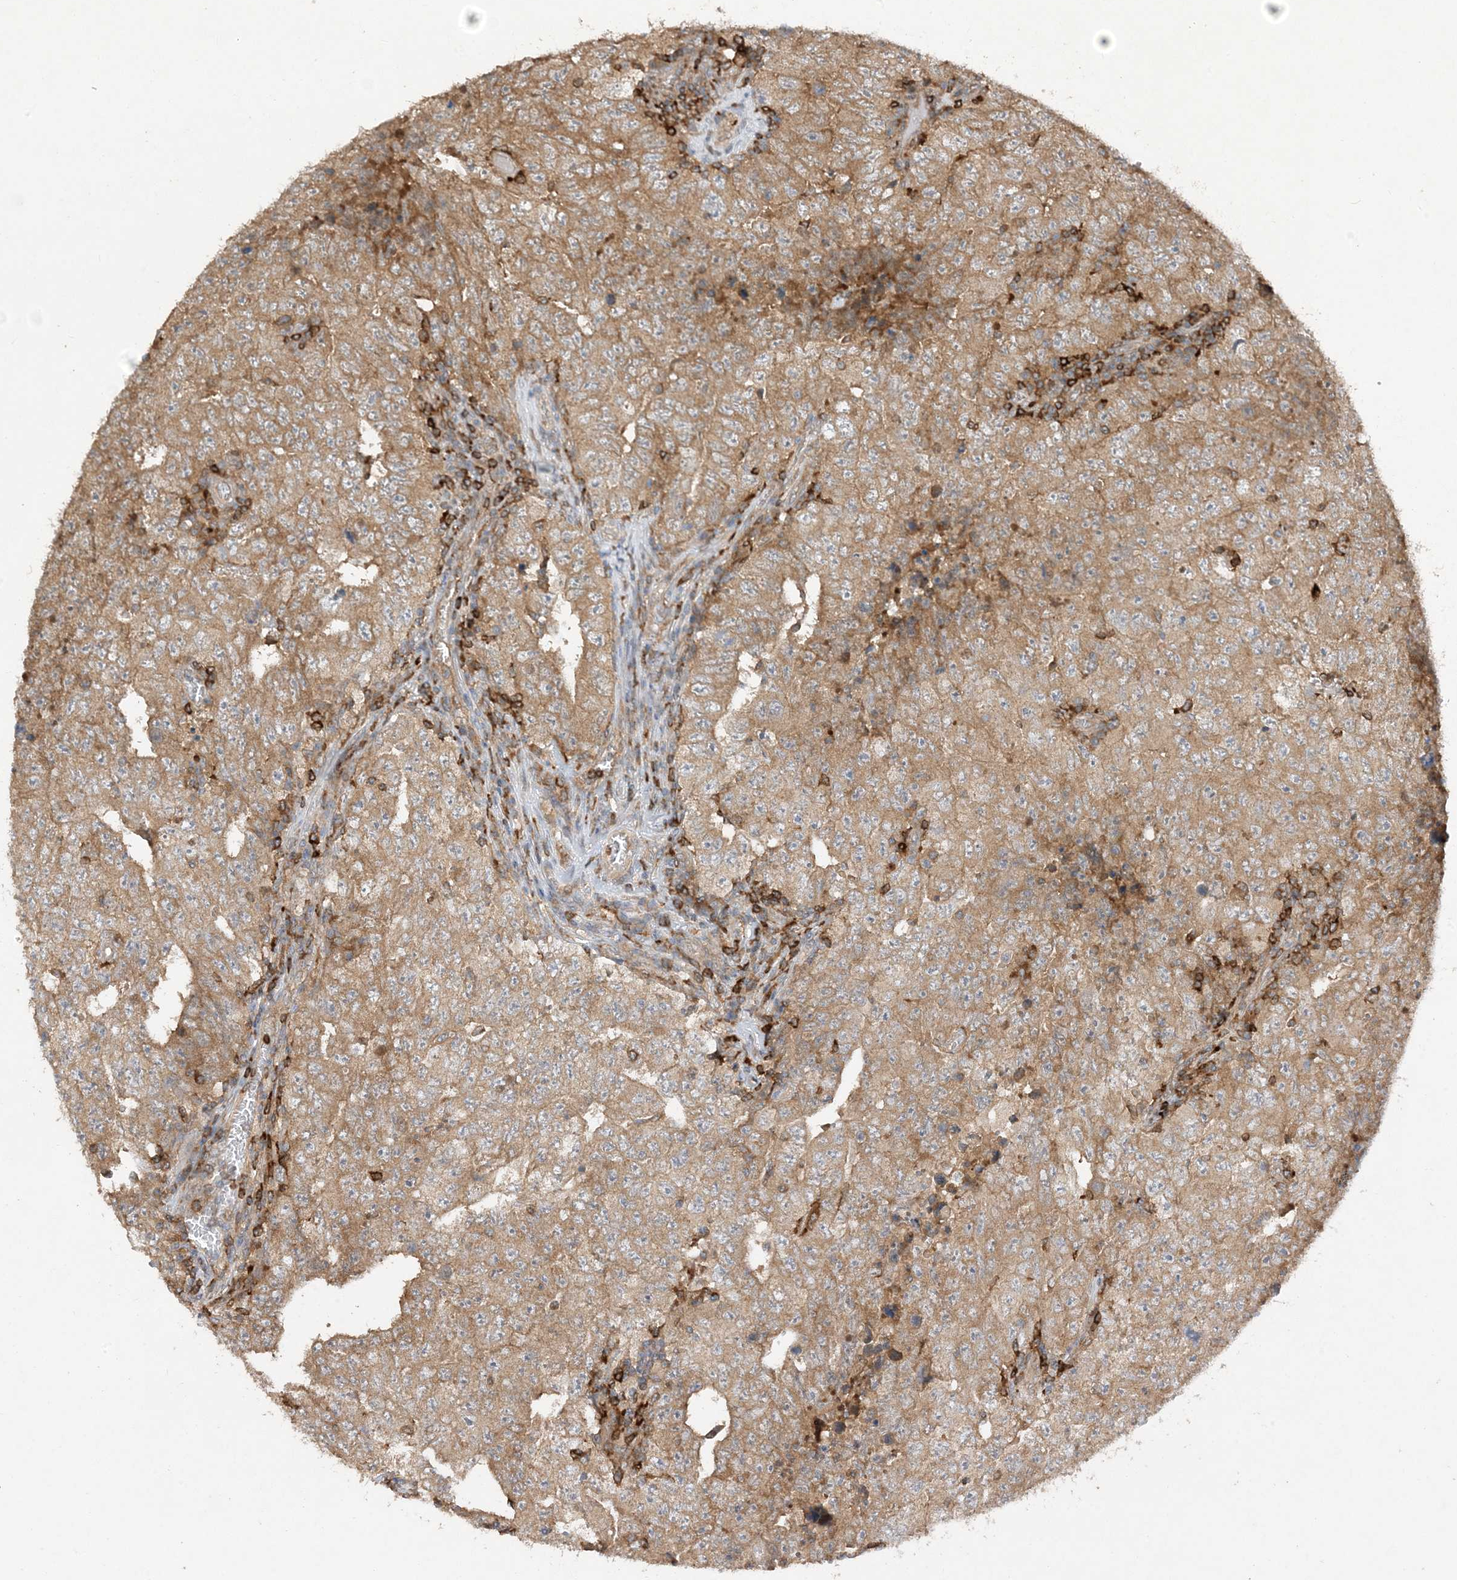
{"staining": {"intensity": "moderate", "quantity": ">75%", "location": "cytoplasmic/membranous"}, "tissue": "testis cancer", "cell_type": "Tumor cells", "image_type": "cancer", "snomed": [{"axis": "morphology", "description": "Carcinoma, Embryonal, NOS"}, {"axis": "topography", "description": "Testis"}], "caption": "Brown immunohistochemical staining in embryonal carcinoma (testis) exhibits moderate cytoplasmic/membranous positivity in about >75% of tumor cells.", "gene": "PHACTR2", "patient": {"sex": "male", "age": 26}}